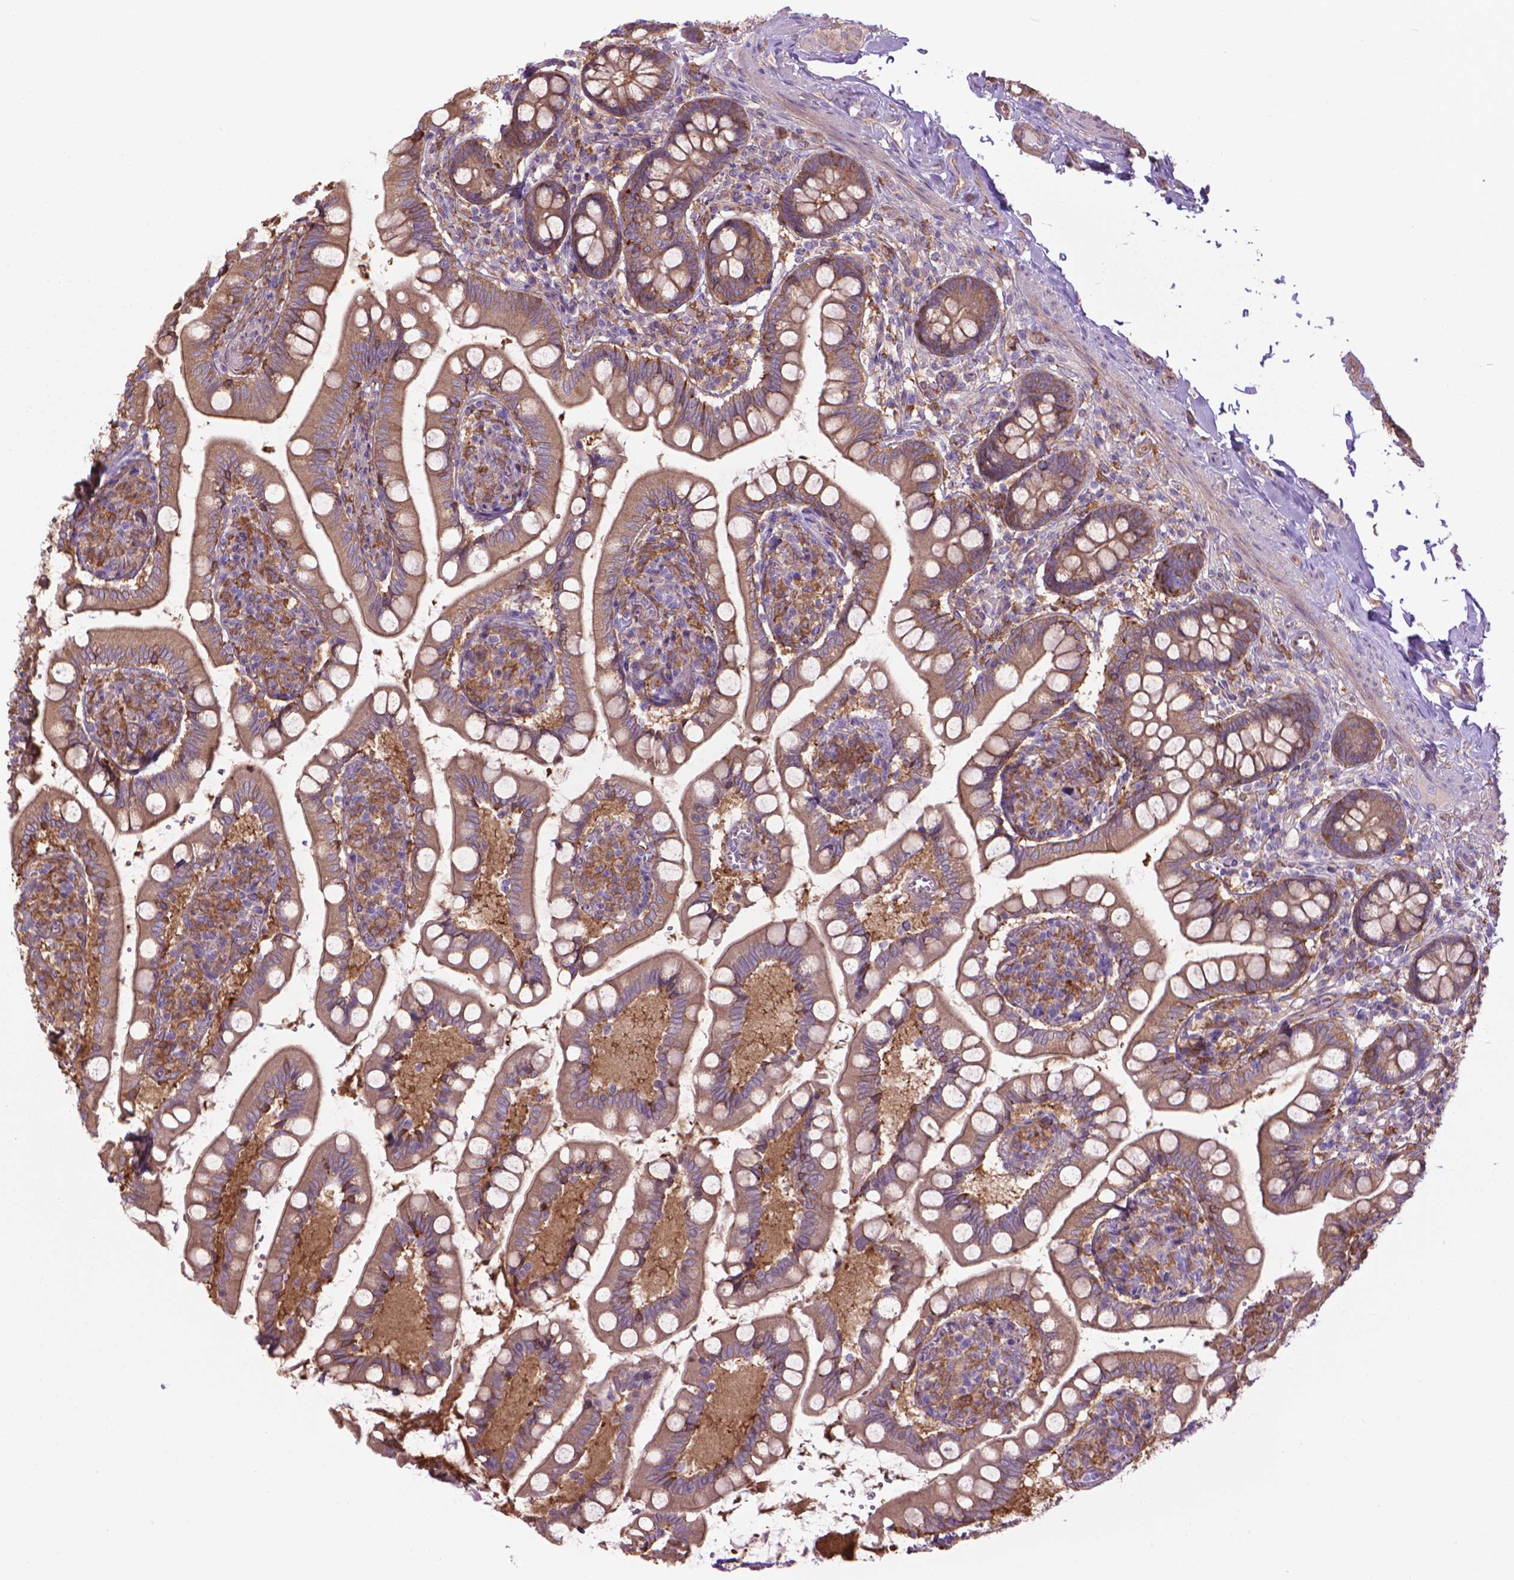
{"staining": {"intensity": "moderate", "quantity": ">75%", "location": "cytoplasmic/membranous"}, "tissue": "small intestine", "cell_type": "Glandular cells", "image_type": "normal", "snomed": [{"axis": "morphology", "description": "Normal tissue, NOS"}, {"axis": "topography", "description": "Small intestine"}], "caption": "Approximately >75% of glandular cells in benign human small intestine show moderate cytoplasmic/membranous protein positivity as visualized by brown immunohistochemical staining.", "gene": "CORO1B", "patient": {"sex": "female", "age": 56}}